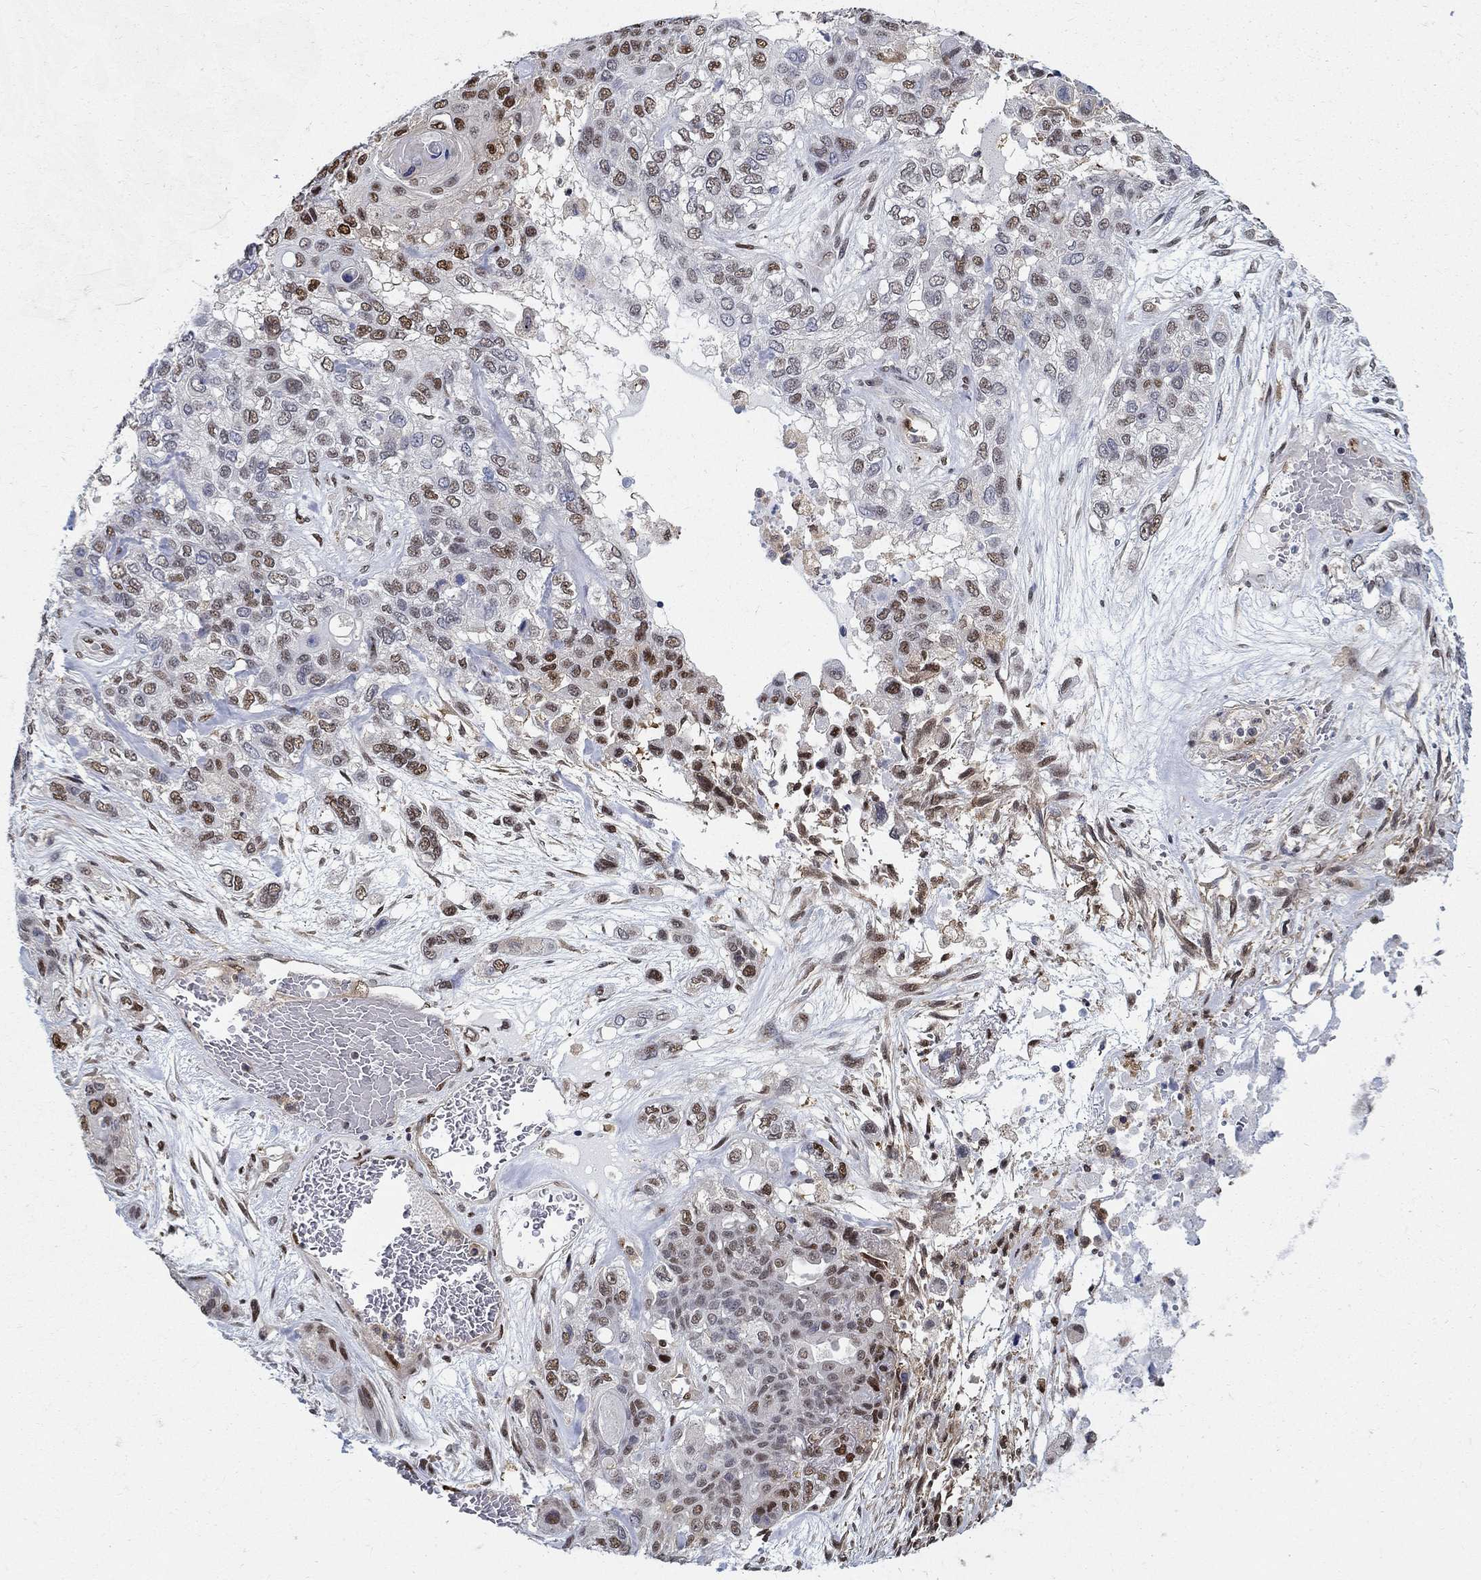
{"staining": {"intensity": "strong", "quantity": "<25%", "location": "nuclear"}, "tissue": "lung cancer", "cell_type": "Tumor cells", "image_type": "cancer", "snomed": [{"axis": "morphology", "description": "Squamous cell carcinoma, NOS"}, {"axis": "topography", "description": "Lung"}], "caption": "Immunohistochemical staining of human lung squamous cell carcinoma displays medium levels of strong nuclear positivity in about <25% of tumor cells.", "gene": "ZNF594", "patient": {"sex": "female", "age": 70}}